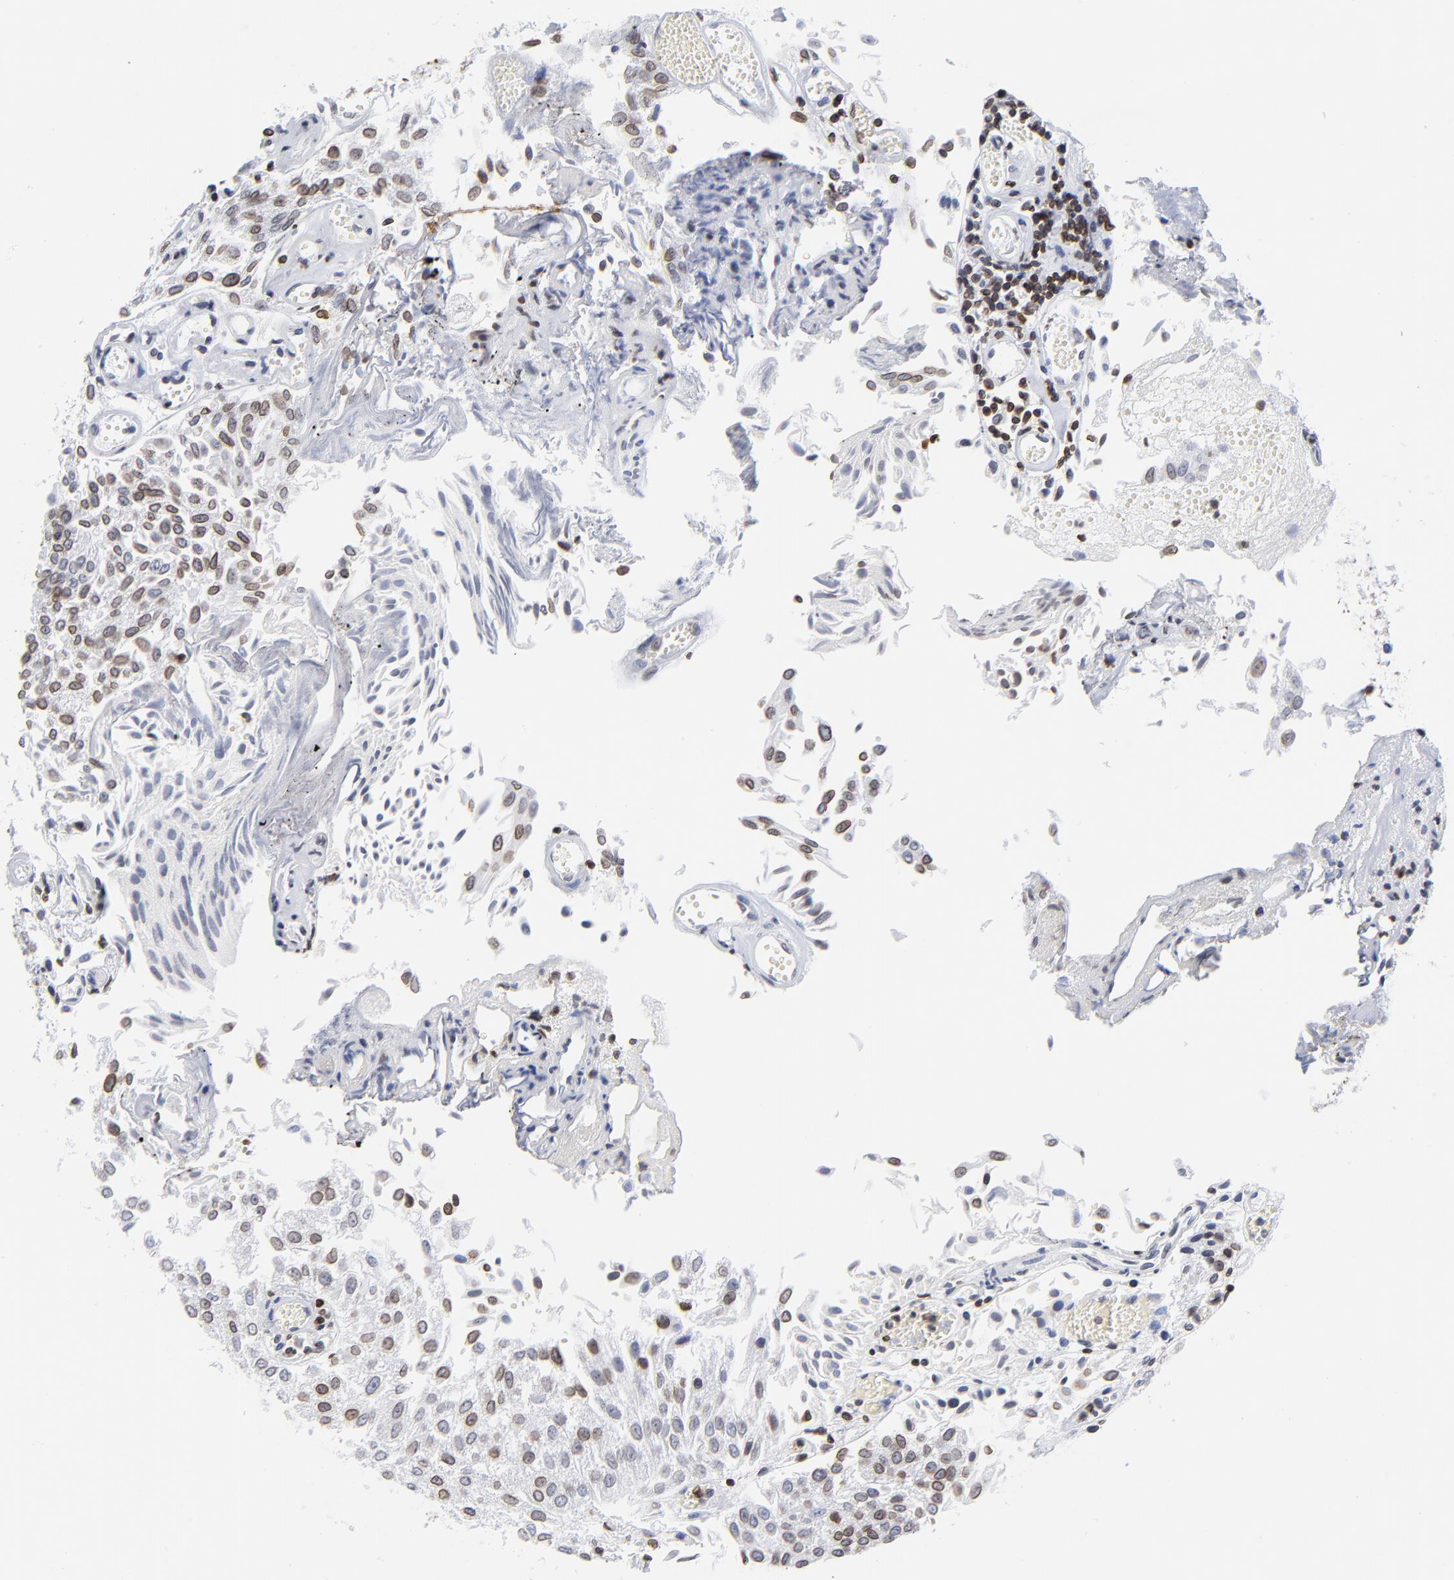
{"staining": {"intensity": "moderate", "quantity": ">75%", "location": "cytoplasmic/membranous,nuclear"}, "tissue": "urothelial cancer", "cell_type": "Tumor cells", "image_type": "cancer", "snomed": [{"axis": "morphology", "description": "Urothelial carcinoma, Low grade"}, {"axis": "topography", "description": "Urinary bladder"}], "caption": "The immunohistochemical stain shows moderate cytoplasmic/membranous and nuclear expression in tumor cells of urothelial cancer tissue. Using DAB (3,3'-diaminobenzidine) (brown) and hematoxylin (blue) stains, captured at high magnification using brightfield microscopy.", "gene": "THAP7", "patient": {"sex": "male", "age": 86}}